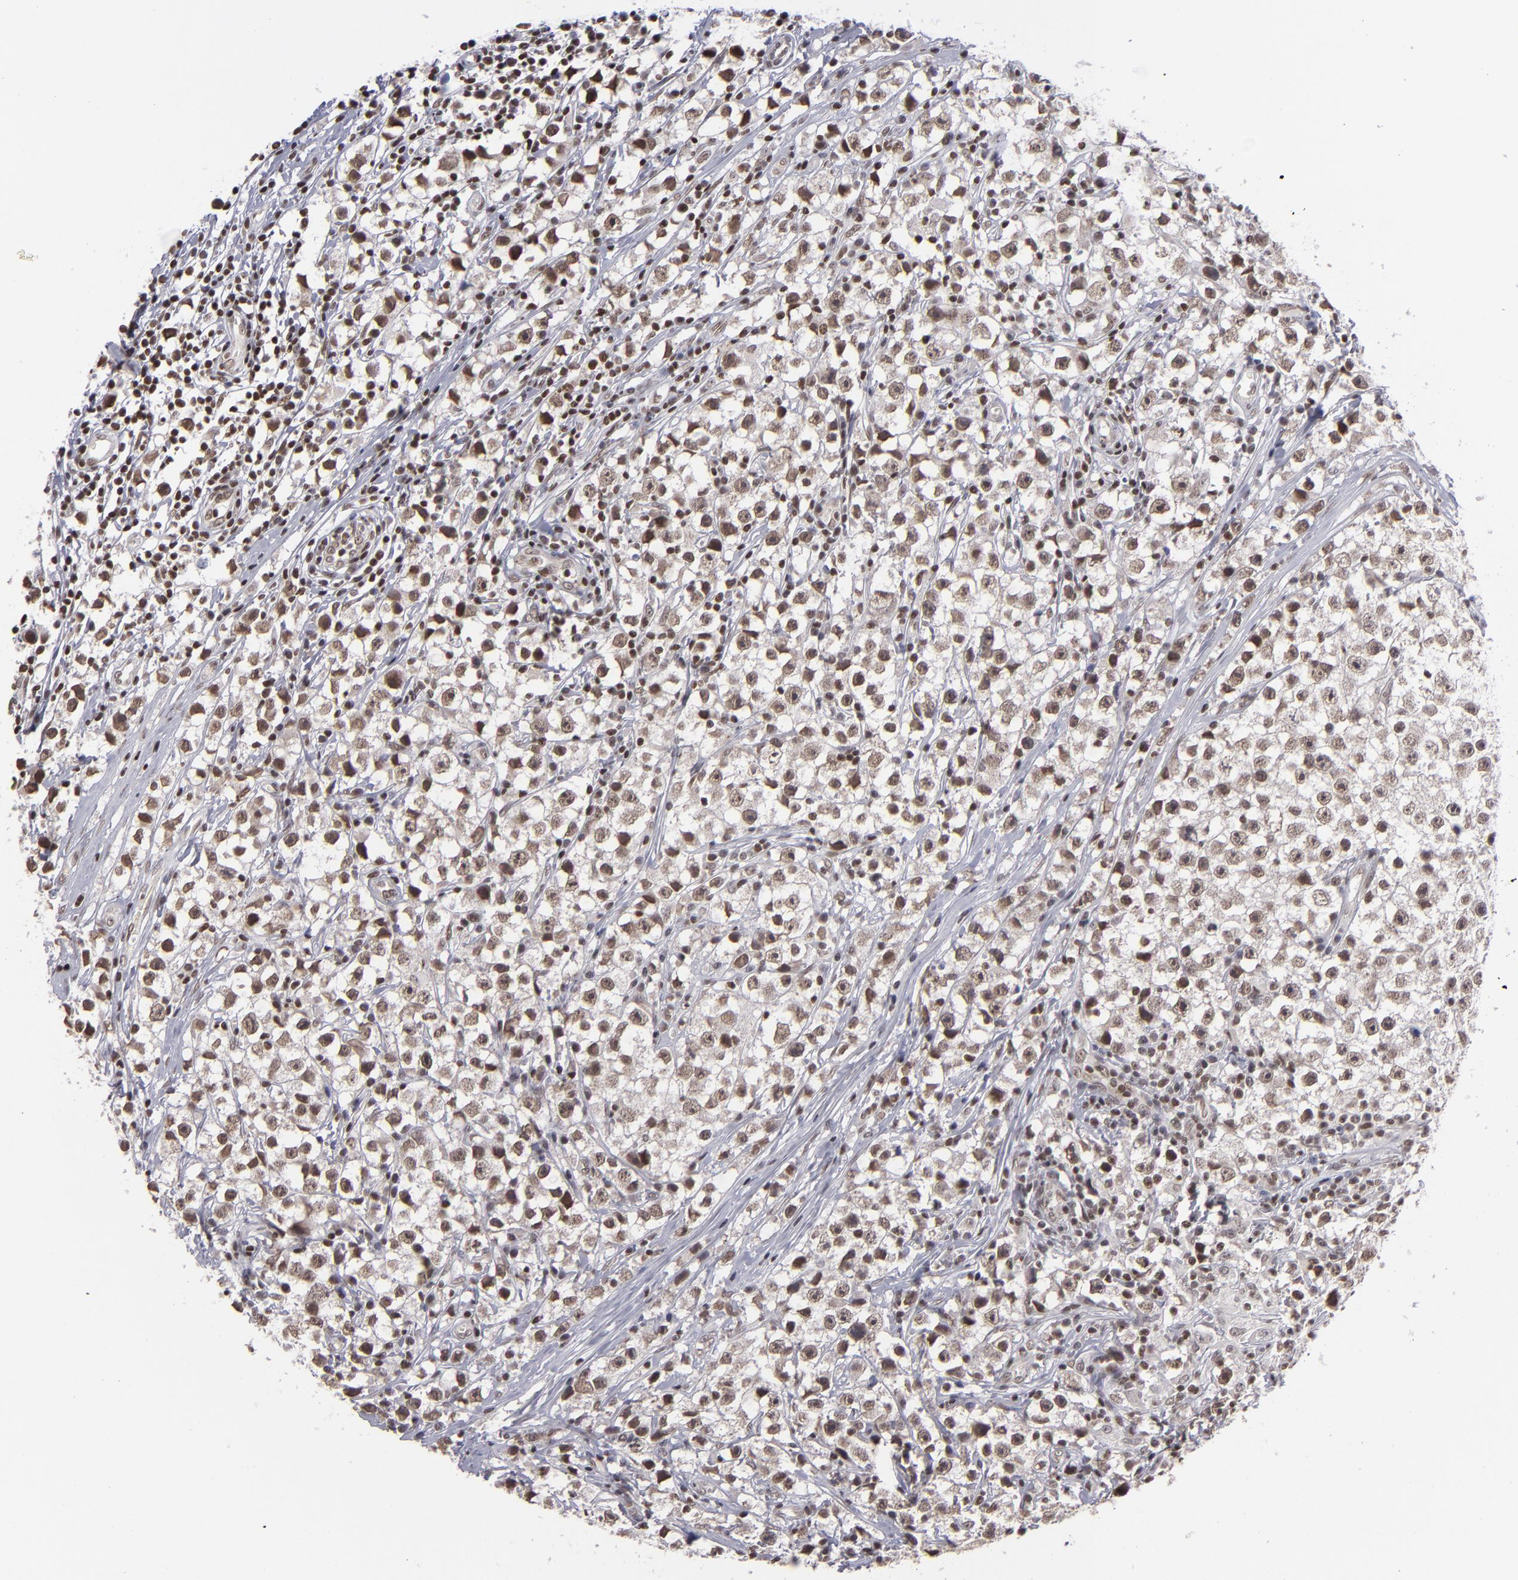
{"staining": {"intensity": "moderate", "quantity": ">75%", "location": "nuclear"}, "tissue": "testis cancer", "cell_type": "Tumor cells", "image_type": "cancer", "snomed": [{"axis": "morphology", "description": "Seminoma, NOS"}, {"axis": "topography", "description": "Testis"}], "caption": "Moderate nuclear protein expression is seen in approximately >75% of tumor cells in seminoma (testis).", "gene": "MLLT3", "patient": {"sex": "male", "age": 35}}